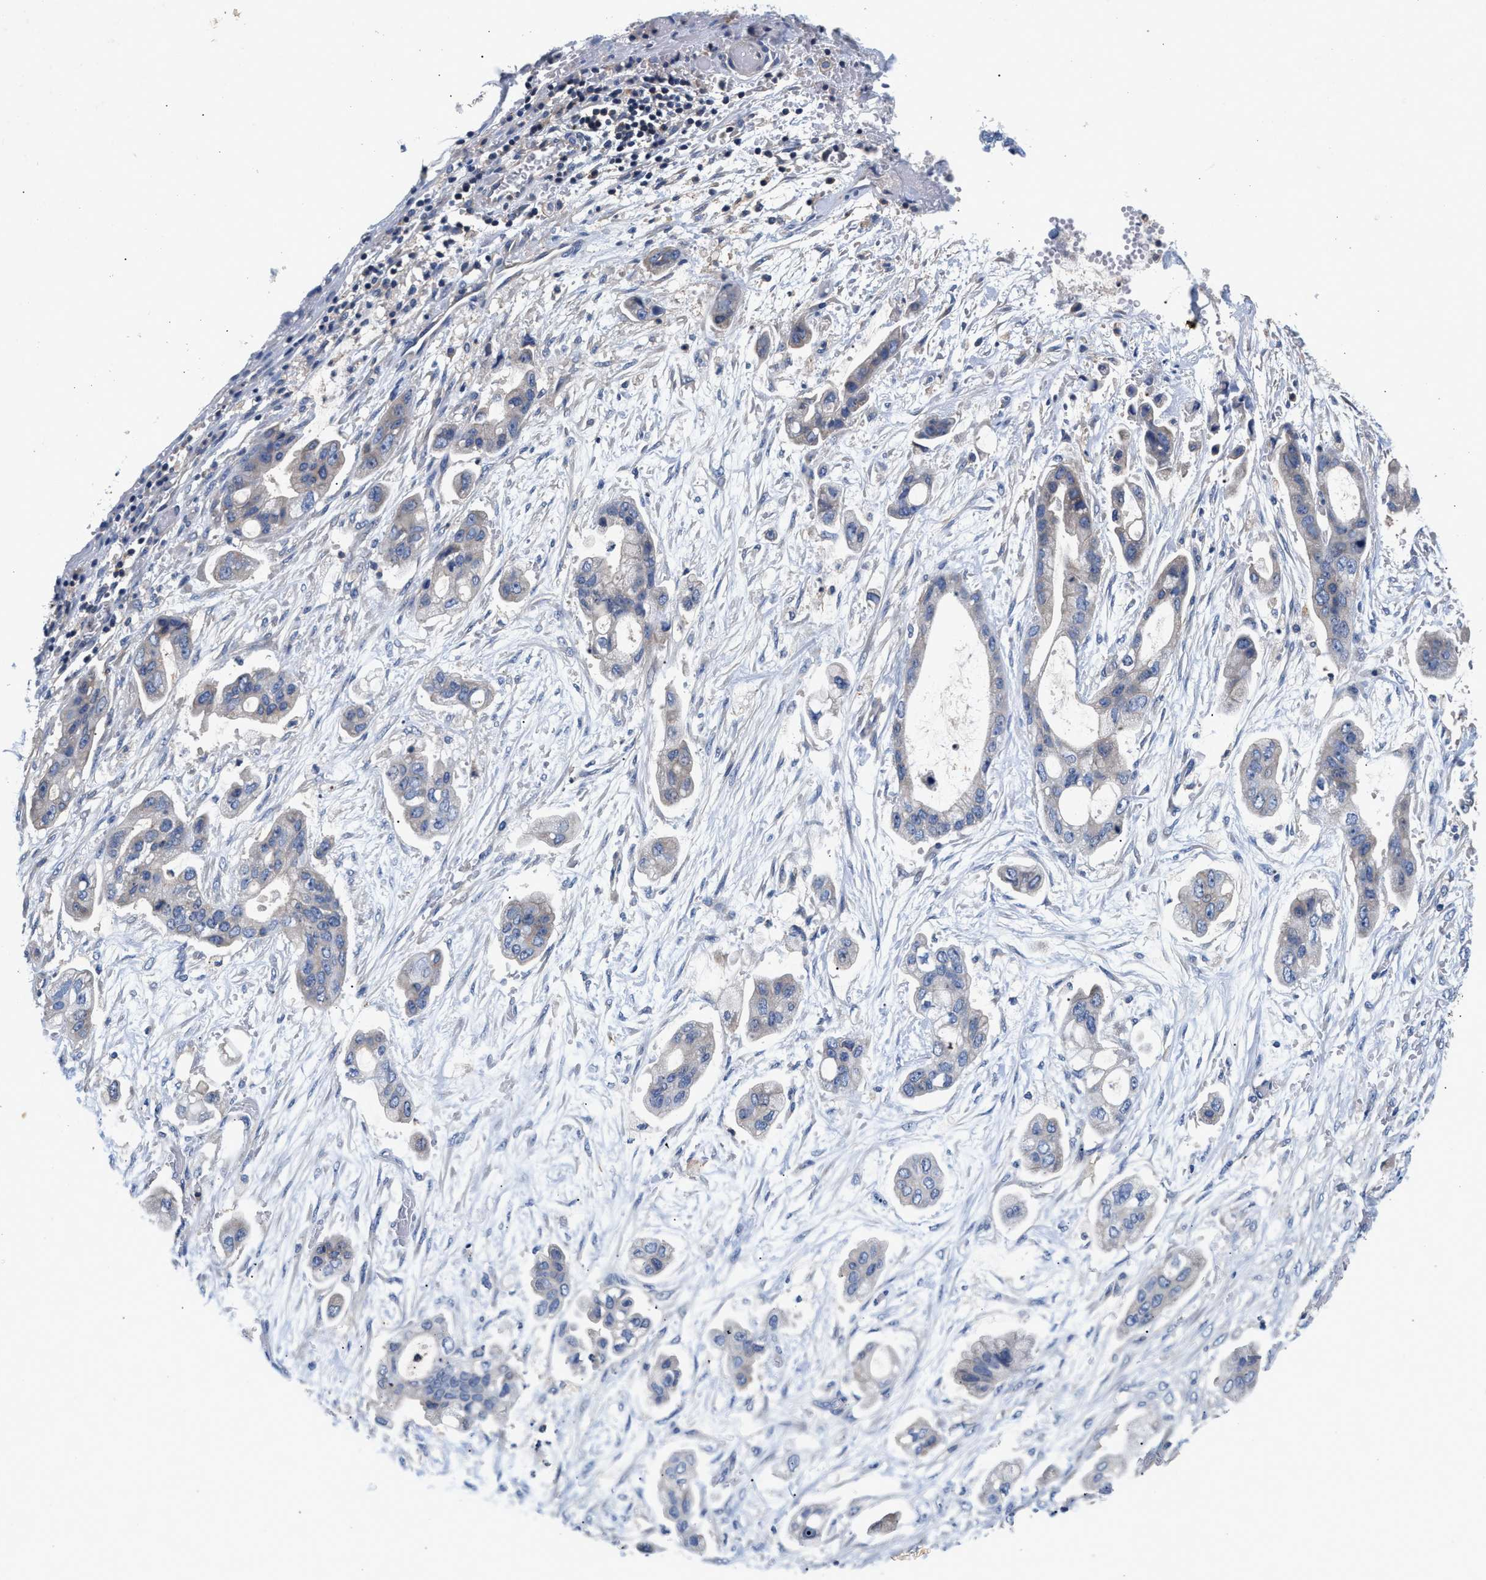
{"staining": {"intensity": "negative", "quantity": "none", "location": "none"}, "tissue": "stomach cancer", "cell_type": "Tumor cells", "image_type": "cancer", "snomed": [{"axis": "morphology", "description": "Adenocarcinoma, NOS"}, {"axis": "topography", "description": "Stomach"}], "caption": "High magnification brightfield microscopy of stomach cancer (adenocarcinoma) stained with DAB (brown) and counterstained with hematoxylin (blue): tumor cells show no significant positivity. (Brightfield microscopy of DAB immunohistochemistry at high magnification).", "gene": "GNAI3", "patient": {"sex": "male", "age": 62}}